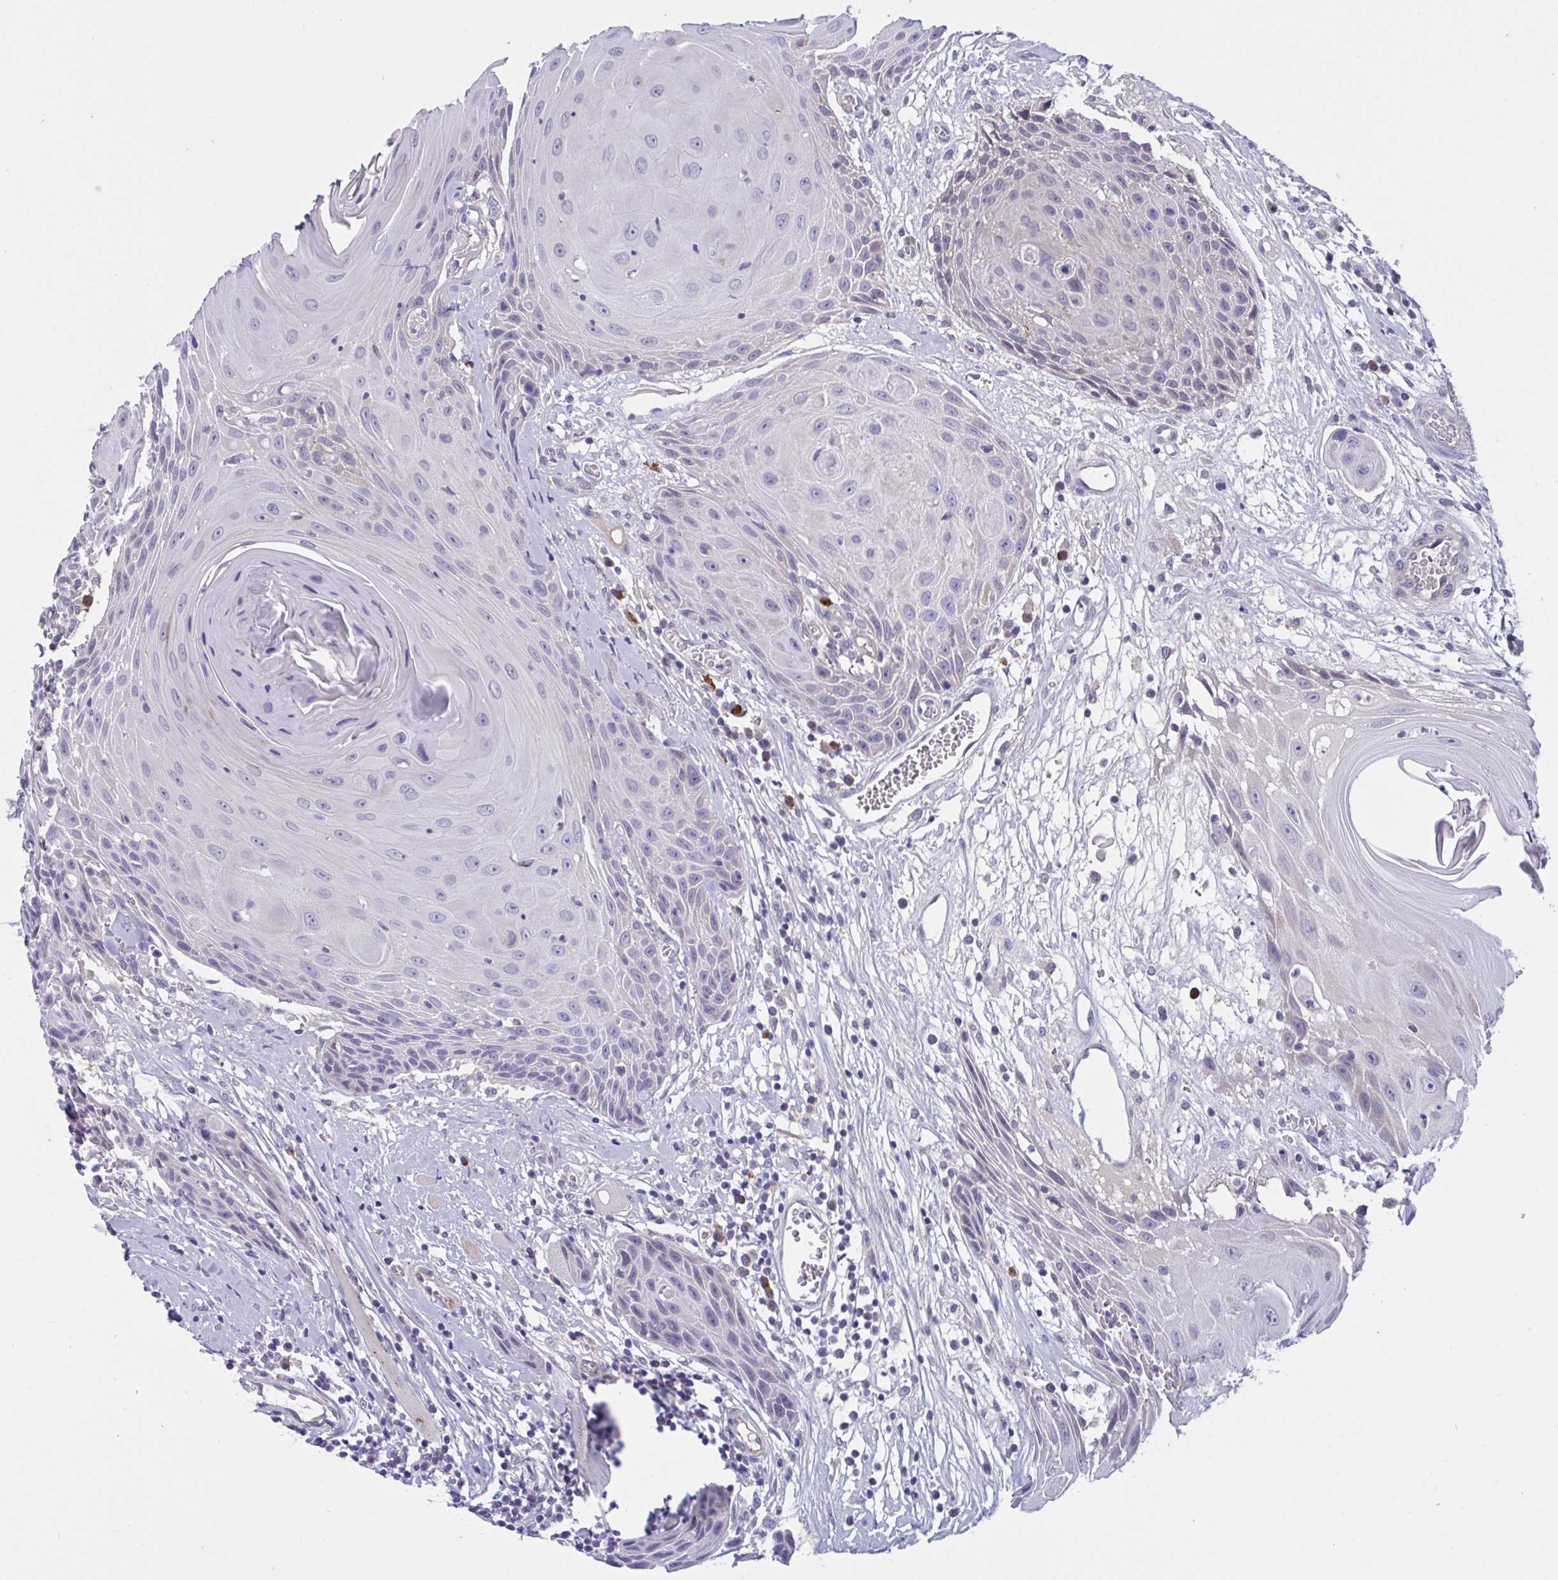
{"staining": {"intensity": "negative", "quantity": "none", "location": "none"}, "tissue": "head and neck cancer", "cell_type": "Tumor cells", "image_type": "cancer", "snomed": [{"axis": "morphology", "description": "Squamous cell carcinoma, NOS"}, {"axis": "topography", "description": "Oral tissue"}, {"axis": "topography", "description": "Head-Neck"}], "caption": "A histopathology image of human head and neck cancer (squamous cell carcinoma) is negative for staining in tumor cells.", "gene": "MS4A14", "patient": {"sex": "male", "age": 49}}